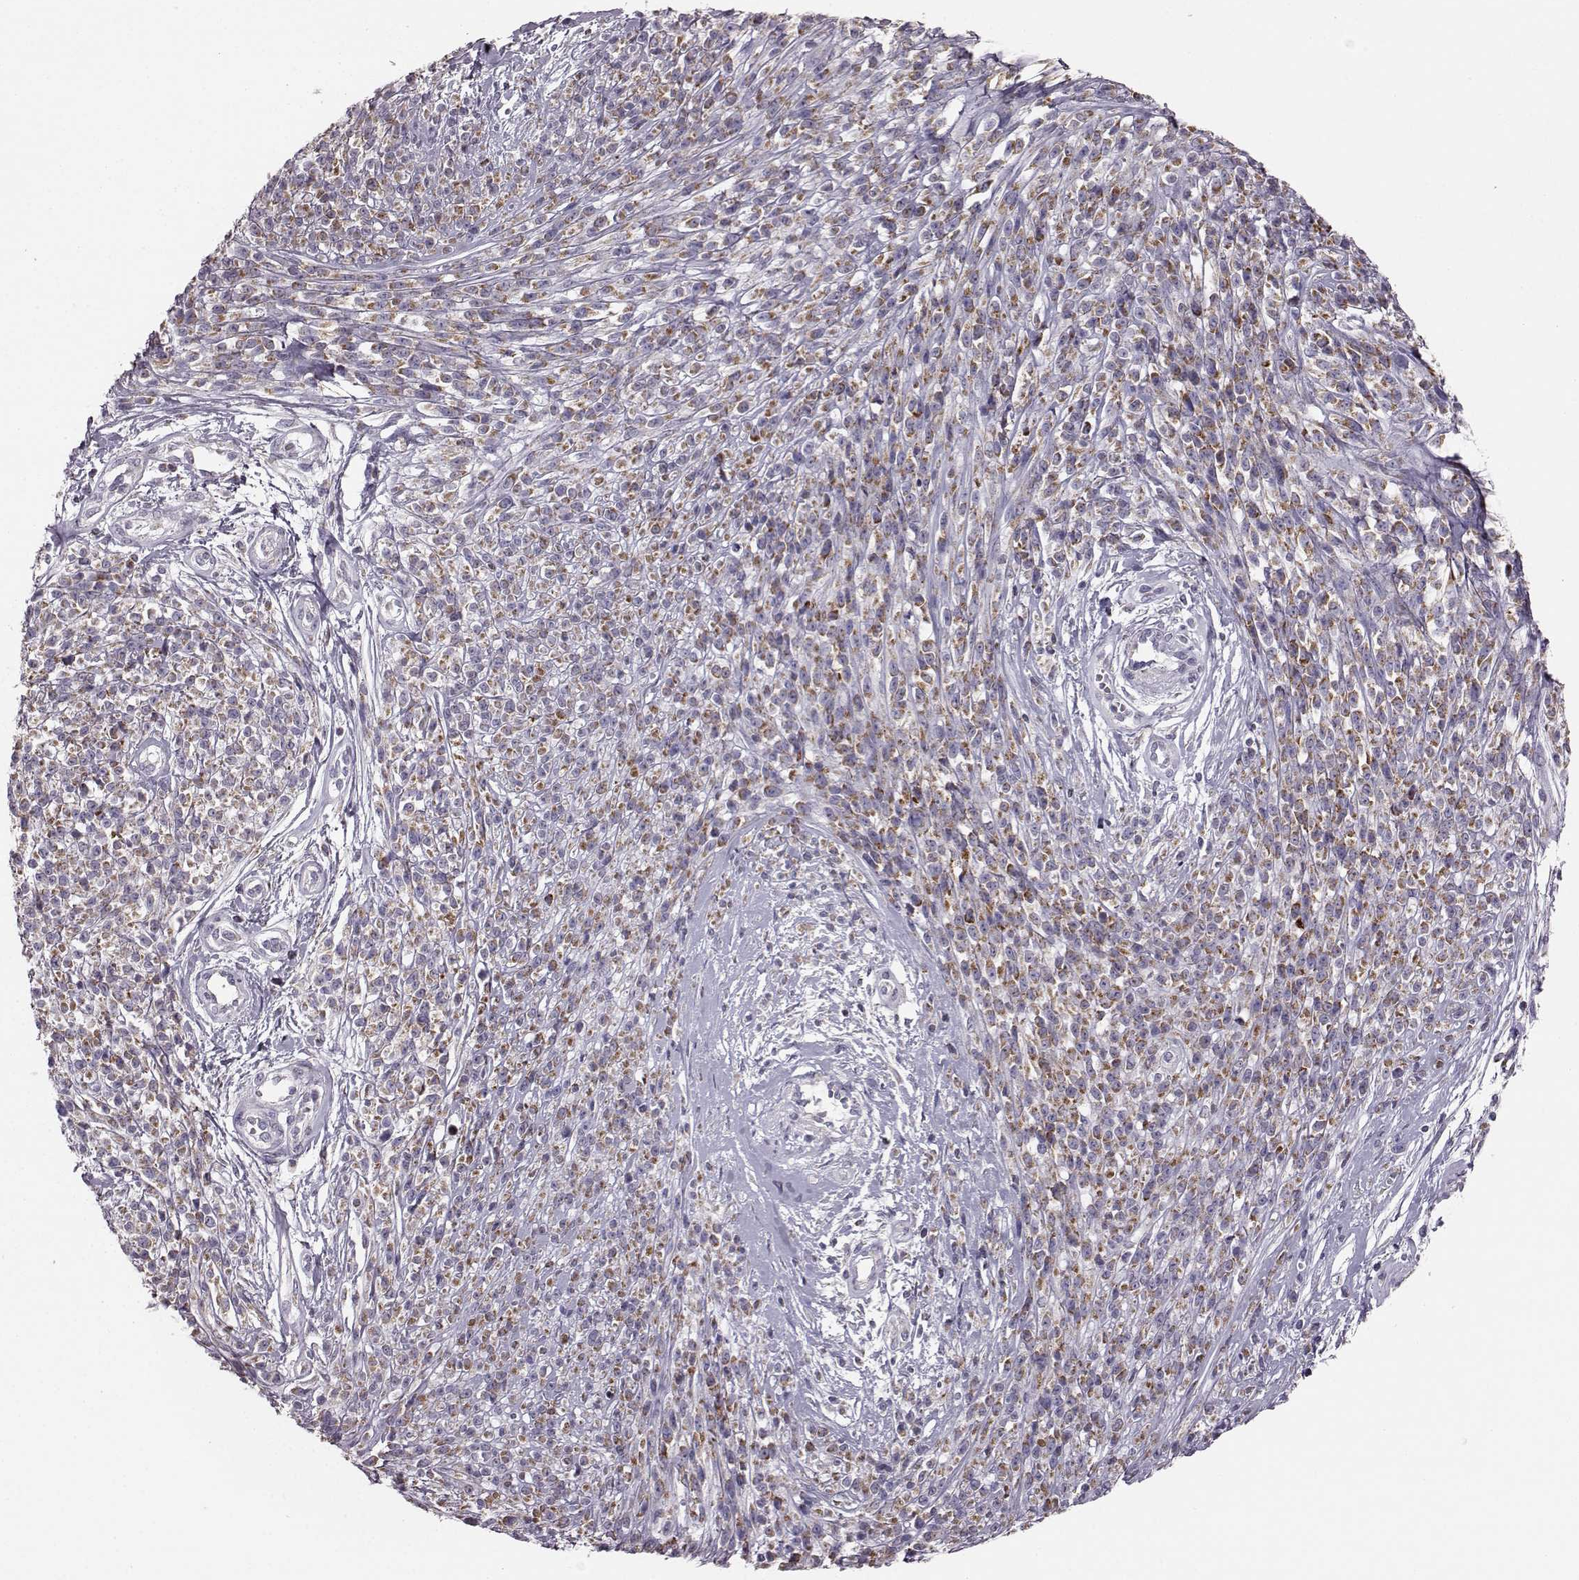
{"staining": {"intensity": "moderate", "quantity": ">75%", "location": "cytoplasmic/membranous"}, "tissue": "melanoma", "cell_type": "Tumor cells", "image_type": "cancer", "snomed": [{"axis": "morphology", "description": "Malignant melanoma, NOS"}, {"axis": "topography", "description": "Skin"}, {"axis": "topography", "description": "Skin of trunk"}], "caption": "A brown stain labels moderate cytoplasmic/membranous expression of a protein in melanoma tumor cells.", "gene": "ATP5MF", "patient": {"sex": "male", "age": 74}}